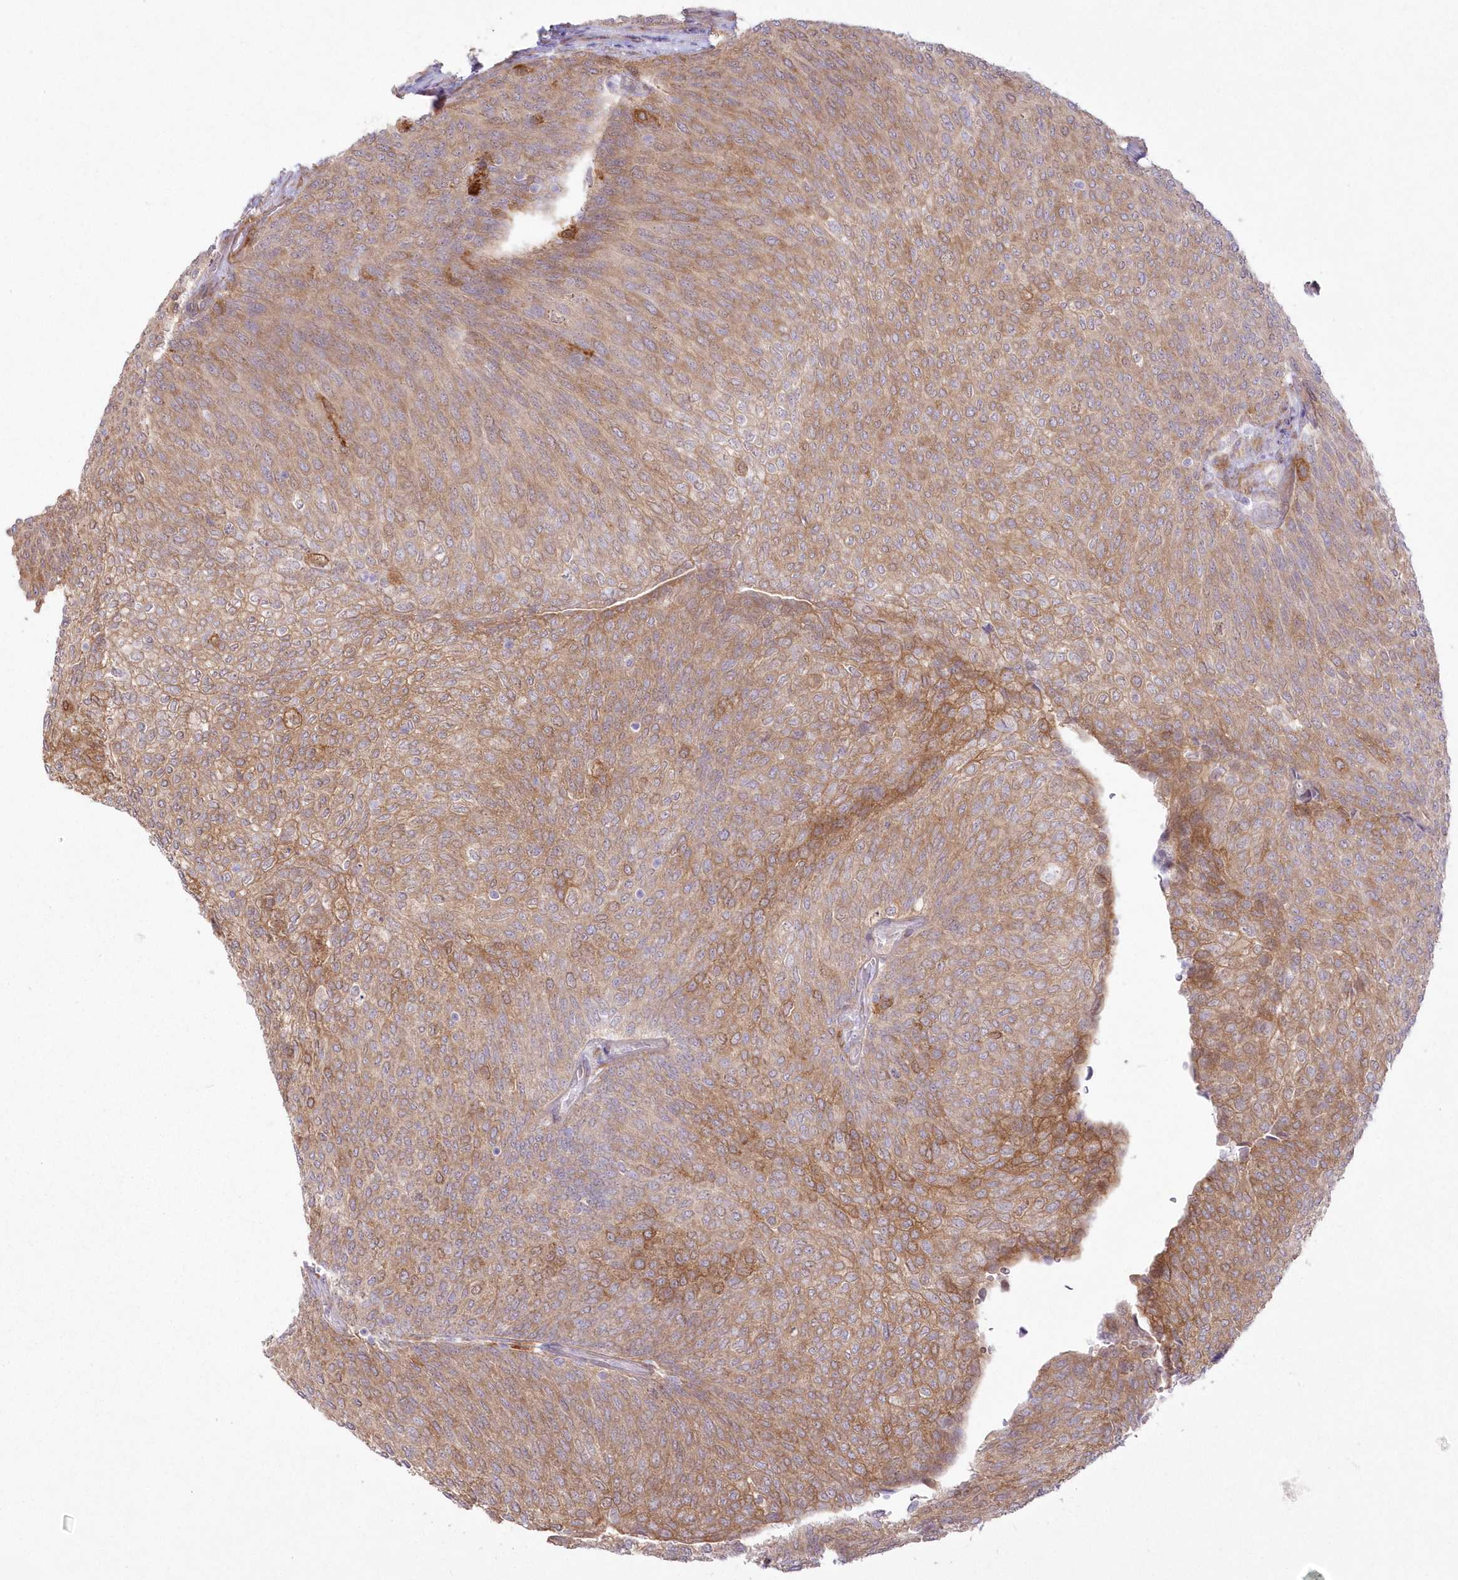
{"staining": {"intensity": "moderate", "quantity": ">75%", "location": "cytoplasmic/membranous"}, "tissue": "urothelial cancer", "cell_type": "Tumor cells", "image_type": "cancer", "snomed": [{"axis": "morphology", "description": "Urothelial carcinoma, Low grade"}, {"axis": "topography", "description": "Urinary bladder"}], "caption": "Brown immunohistochemical staining in human urothelial cancer displays moderate cytoplasmic/membranous staining in about >75% of tumor cells.", "gene": "SH3PXD2B", "patient": {"sex": "female", "age": 79}}